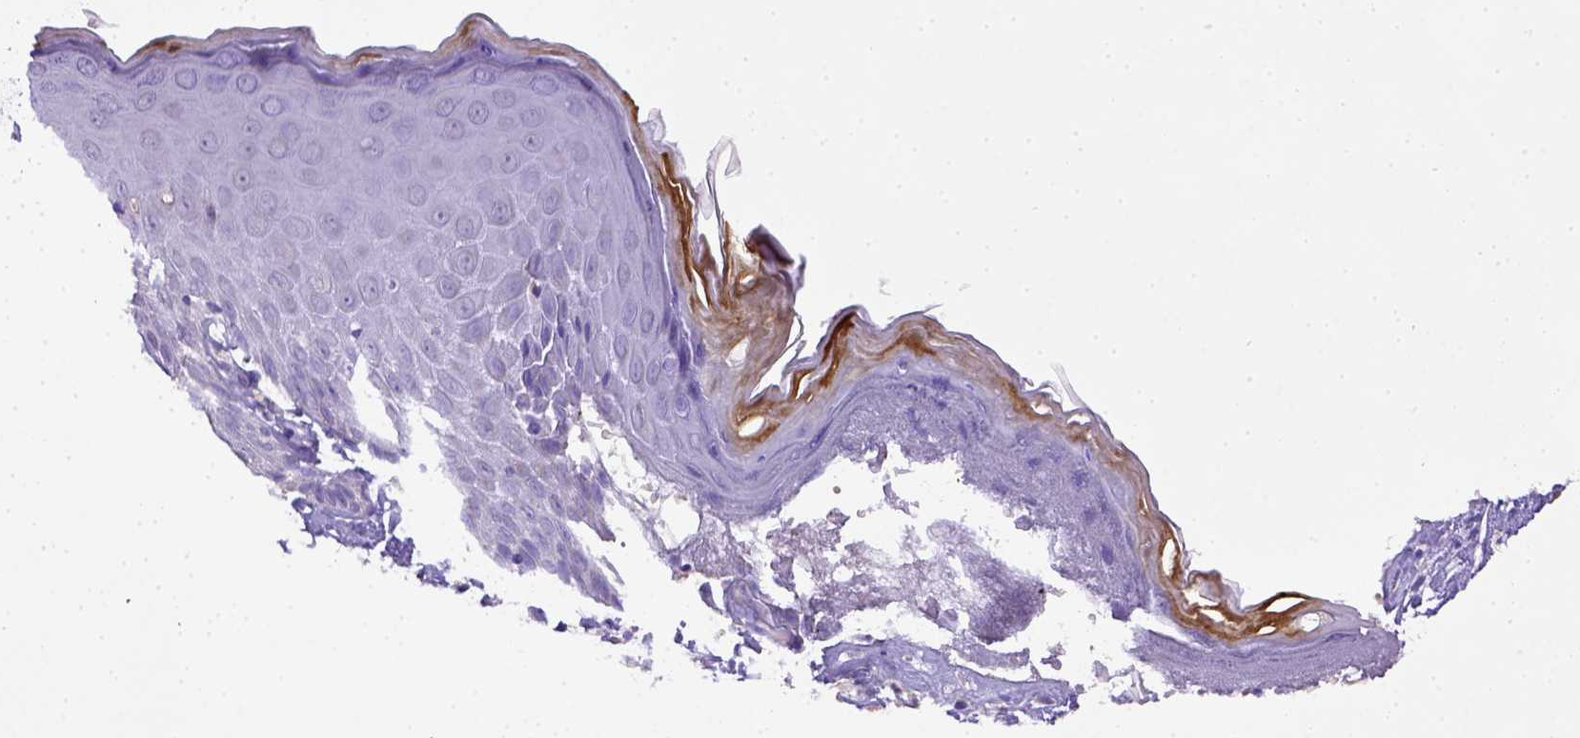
{"staining": {"intensity": "negative", "quantity": "none", "location": "none"}, "tissue": "skin", "cell_type": "Epidermal cells", "image_type": "normal", "snomed": [{"axis": "morphology", "description": "Normal tissue, NOS"}, {"axis": "topography", "description": "Vulva"}], "caption": "Human skin stained for a protein using IHC demonstrates no staining in epidermal cells.", "gene": "CD40", "patient": {"sex": "female", "age": 68}}